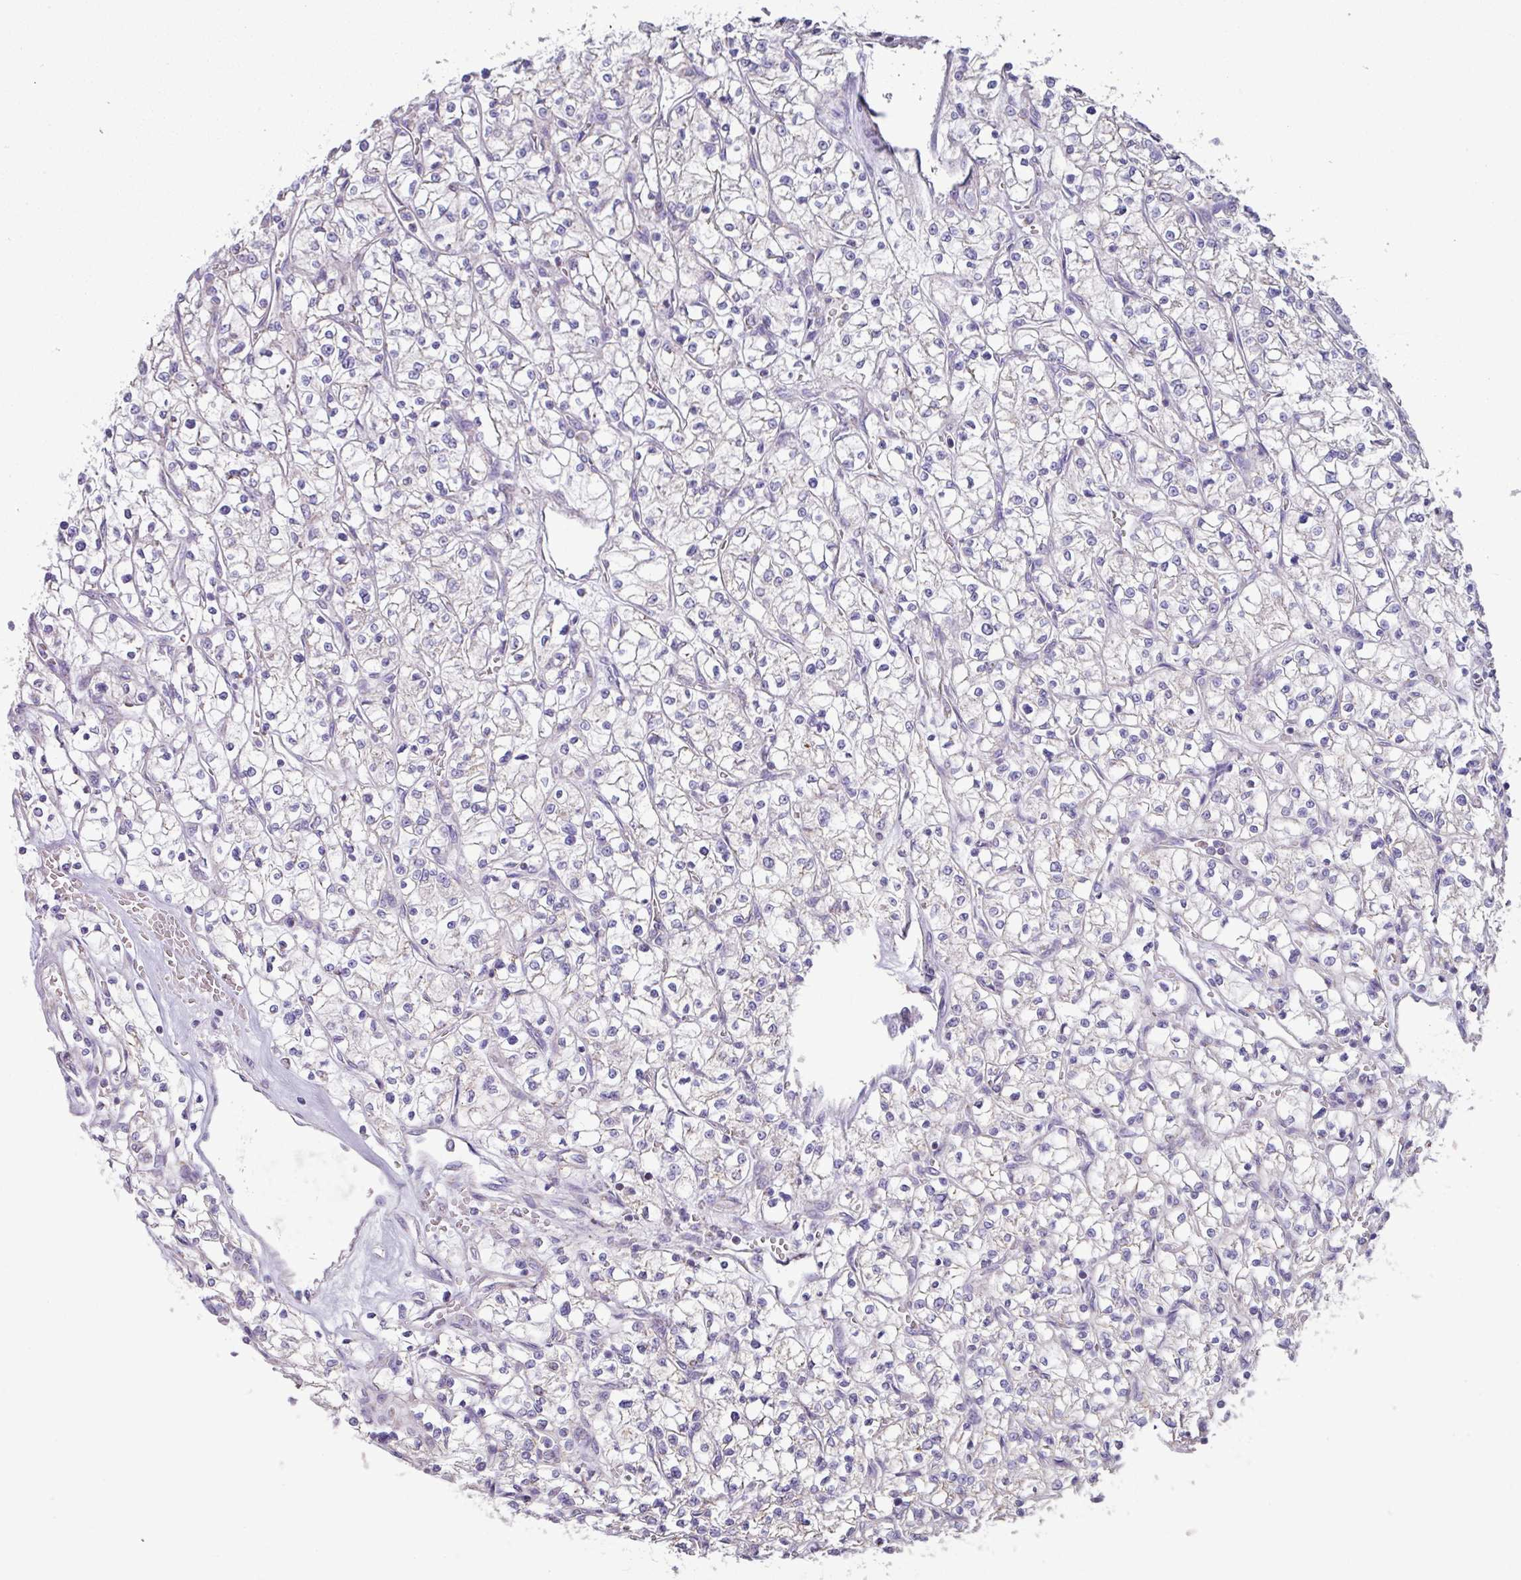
{"staining": {"intensity": "negative", "quantity": "none", "location": "none"}, "tissue": "renal cancer", "cell_type": "Tumor cells", "image_type": "cancer", "snomed": [{"axis": "morphology", "description": "Adenocarcinoma, NOS"}, {"axis": "topography", "description": "Kidney"}], "caption": "This is an IHC photomicrograph of human renal adenocarcinoma. There is no staining in tumor cells.", "gene": "MT-ND4", "patient": {"sex": "female", "age": 64}}